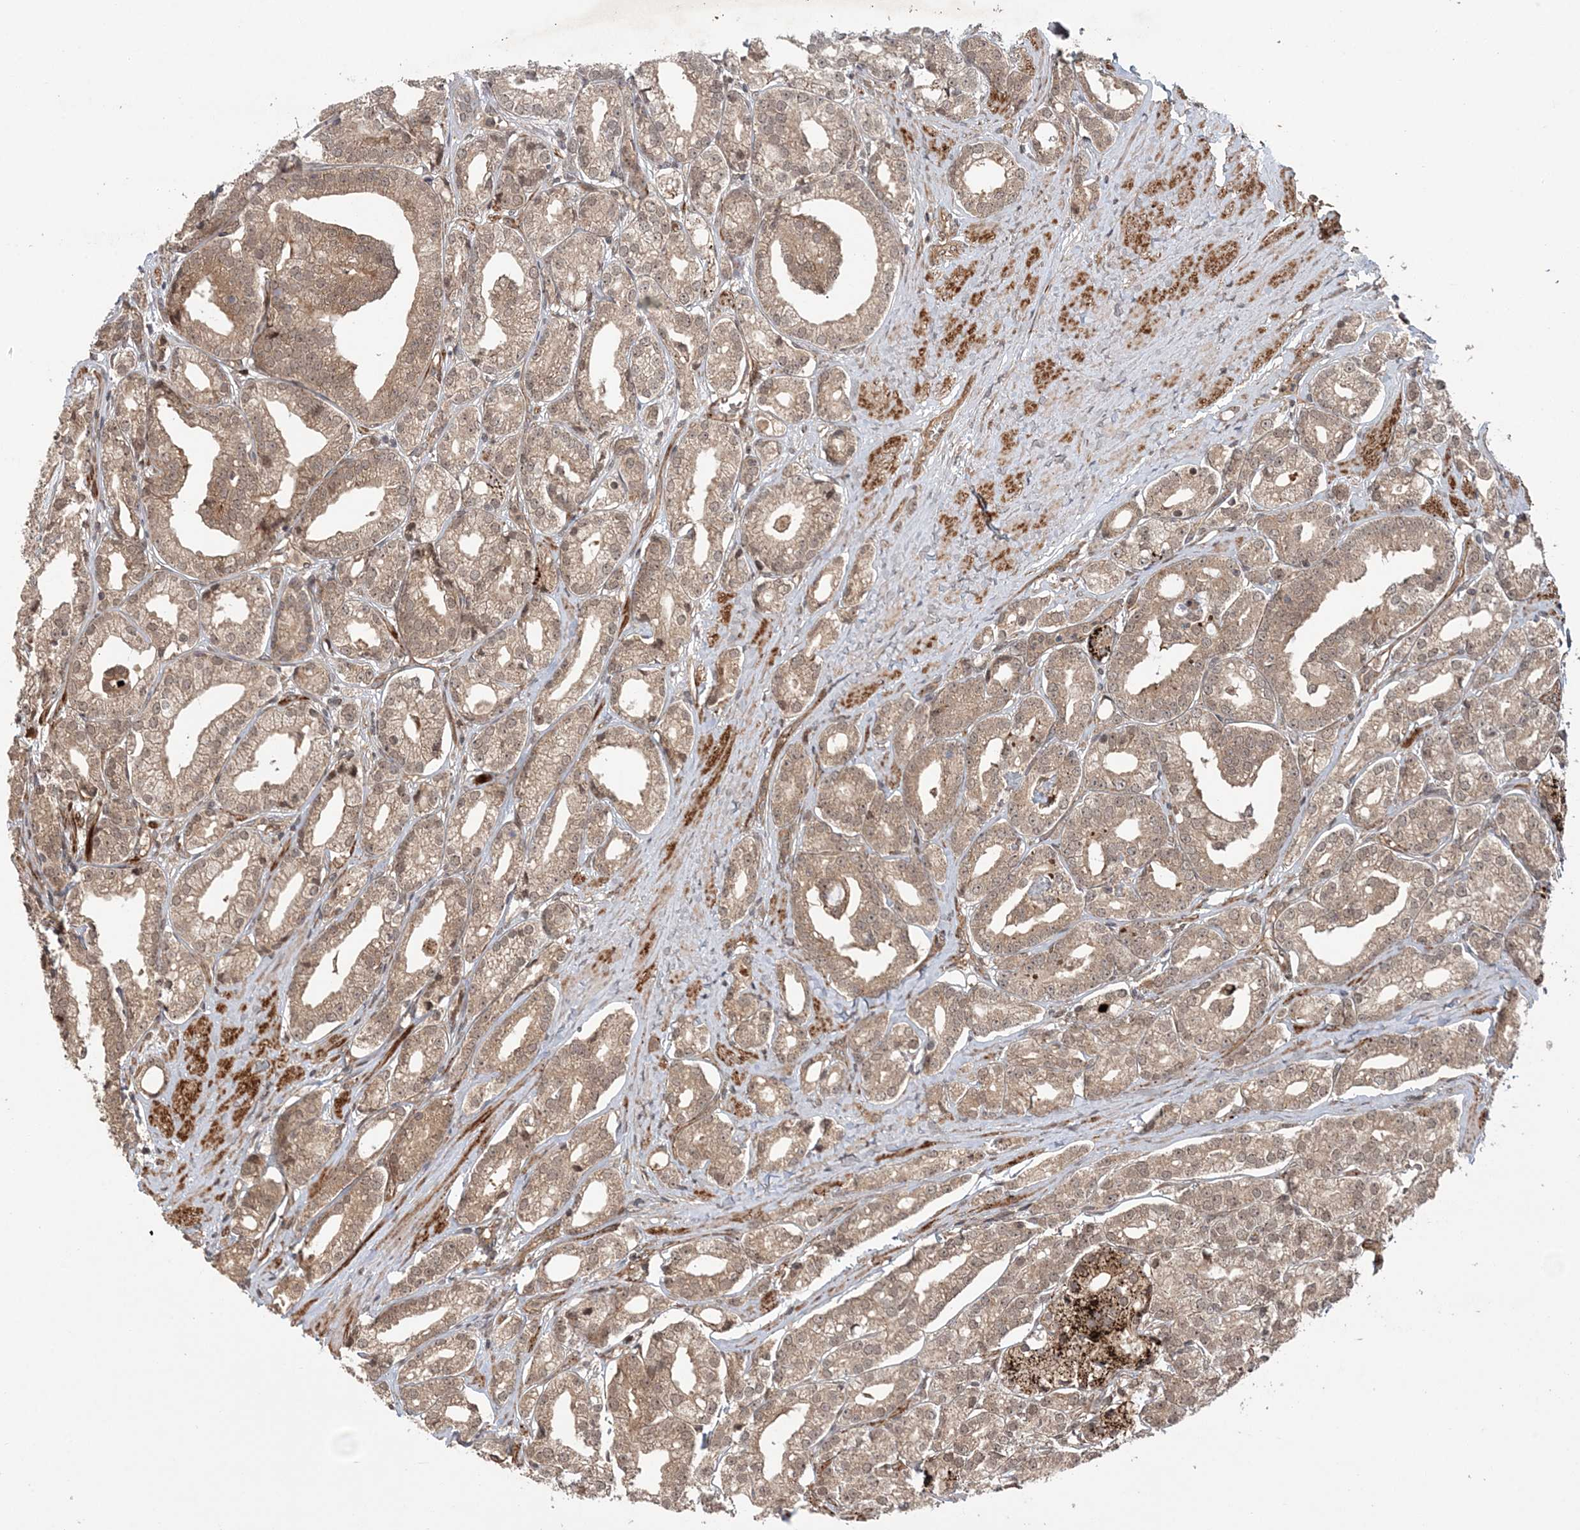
{"staining": {"intensity": "weak", "quantity": ">75%", "location": "cytoplasmic/membranous,nuclear"}, "tissue": "prostate cancer", "cell_type": "Tumor cells", "image_type": "cancer", "snomed": [{"axis": "morphology", "description": "Adenocarcinoma, High grade"}, {"axis": "topography", "description": "Prostate"}], "caption": "There is low levels of weak cytoplasmic/membranous and nuclear positivity in tumor cells of prostate high-grade adenocarcinoma, as demonstrated by immunohistochemical staining (brown color).", "gene": "UBTD2", "patient": {"sex": "male", "age": 69}}